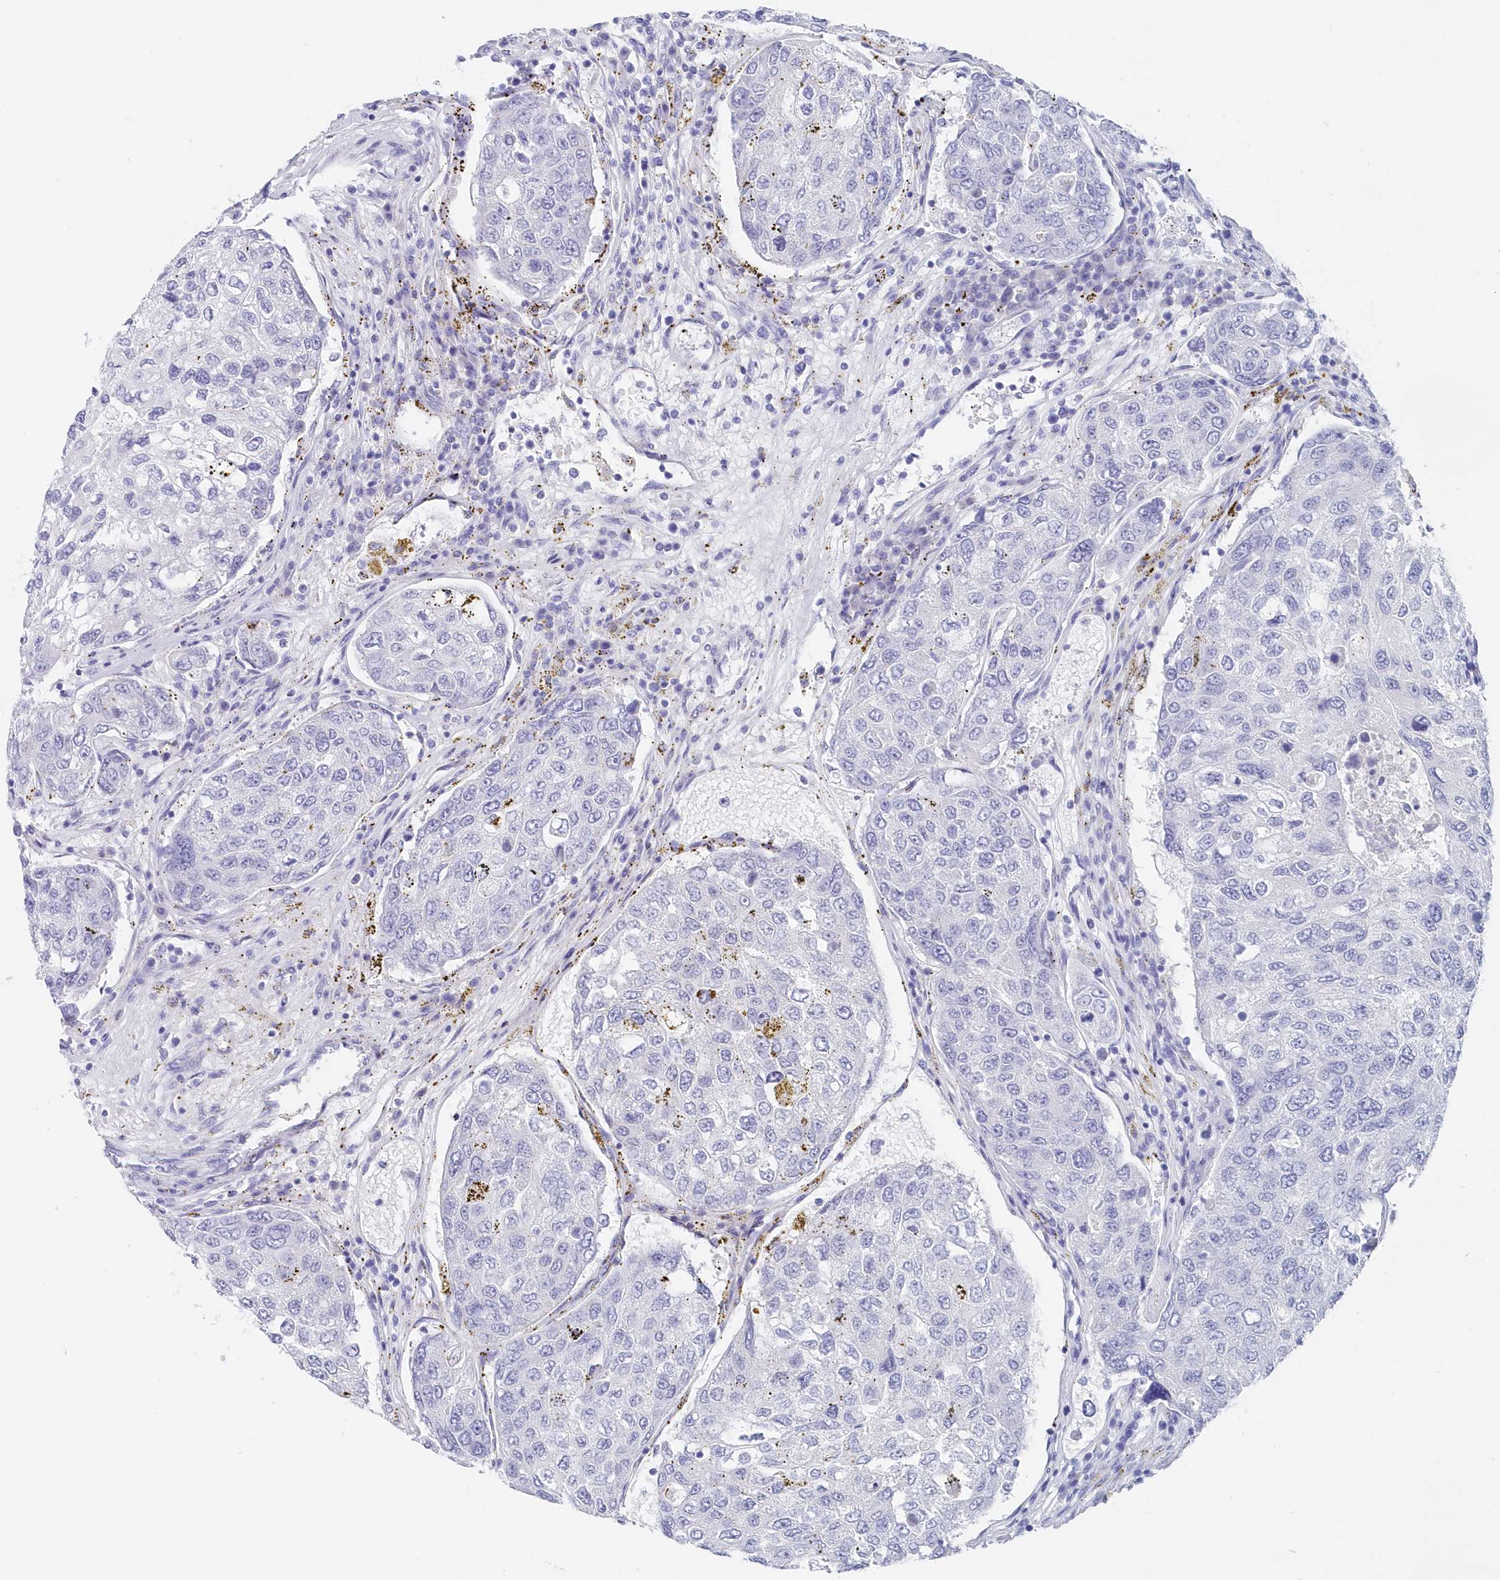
{"staining": {"intensity": "negative", "quantity": "none", "location": "none"}, "tissue": "urothelial cancer", "cell_type": "Tumor cells", "image_type": "cancer", "snomed": [{"axis": "morphology", "description": "Urothelial carcinoma, High grade"}, {"axis": "topography", "description": "Lymph node"}, {"axis": "topography", "description": "Urinary bladder"}], "caption": "Immunohistochemical staining of human urothelial cancer displays no significant staining in tumor cells.", "gene": "CSNK1G2", "patient": {"sex": "male", "age": 51}}